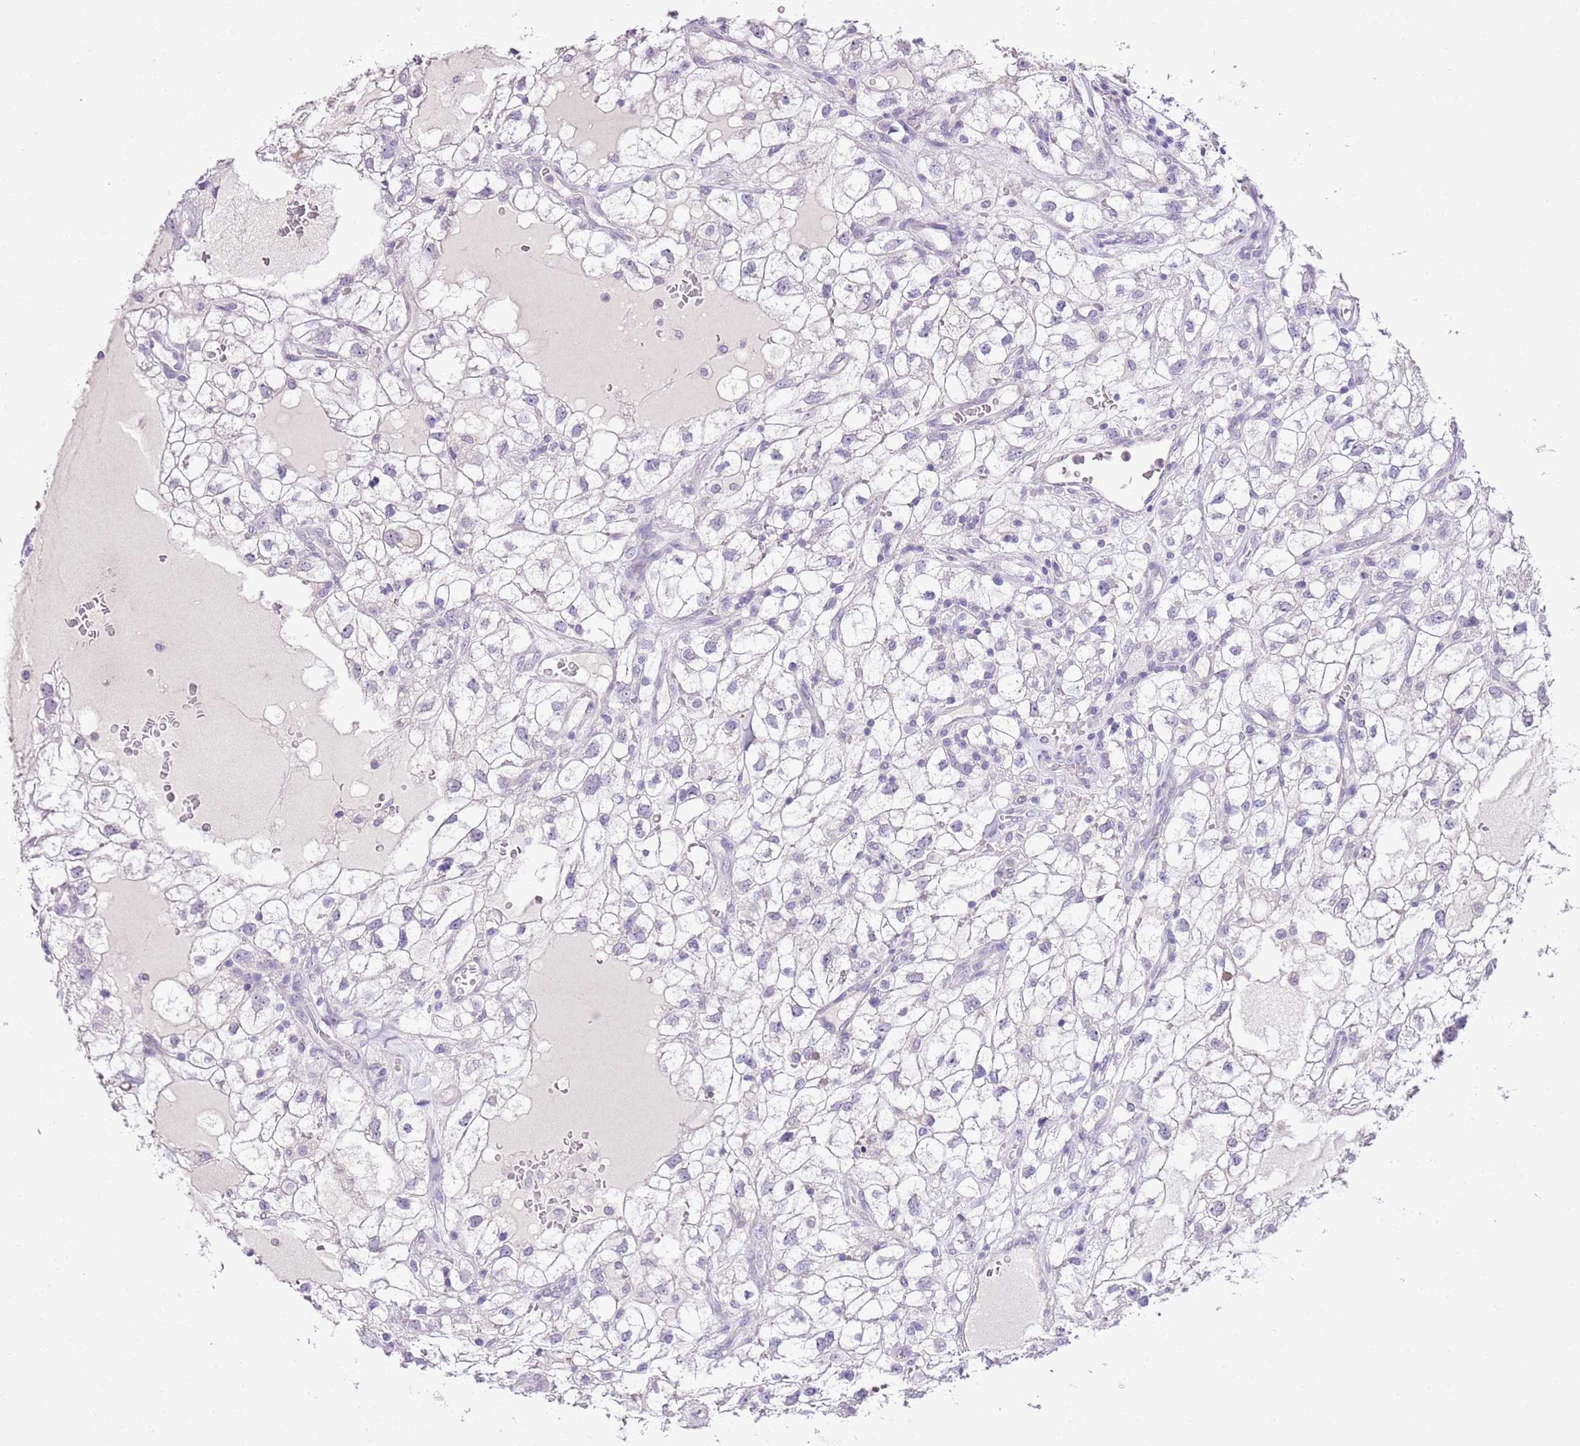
{"staining": {"intensity": "negative", "quantity": "none", "location": "none"}, "tissue": "renal cancer", "cell_type": "Tumor cells", "image_type": "cancer", "snomed": [{"axis": "morphology", "description": "Adenocarcinoma, NOS"}, {"axis": "topography", "description": "Kidney"}], "caption": "An IHC image of renal cancer (adenocarcinoma) is shown. There is no staining in tumor cells of renal cancer (adenocarcinoma). (DAB IHC with hematoxylin counter stain).", "gene": "XPO7", "patient": {"sex": "male", "age": 59}}